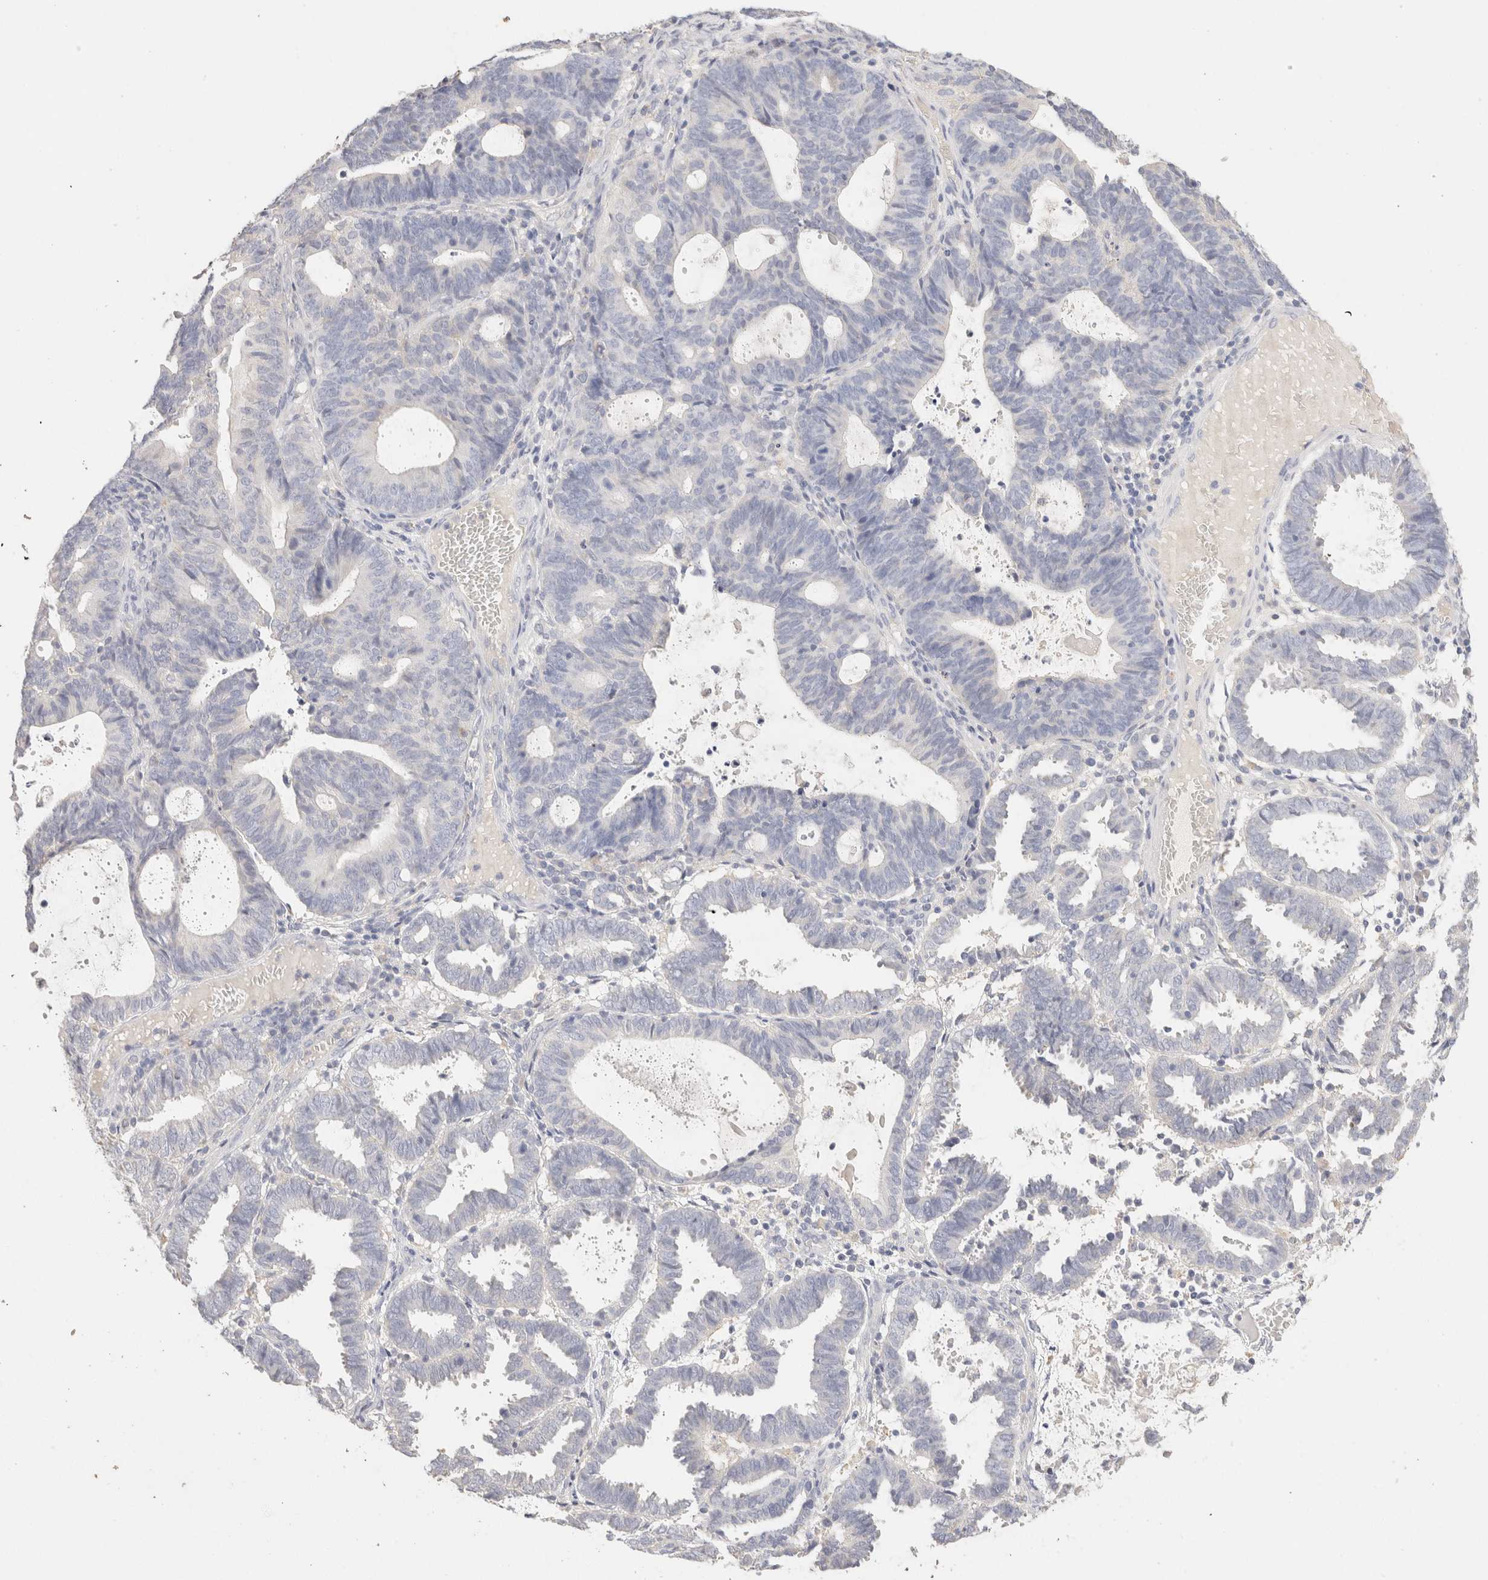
{"staining": {"intensity": "negative", "quantity": "none", "location": "none"}, "tissue": "endometrial cancer", "cell_type": "Tumor cells", "image_type": "cancer", "snomed": [{"axis": "morphology", "description": "Adenocarcinoma, NOS"}, {"axis": "topography", "description": "Uterus"}], "caption": "This micrograph is of endometrial cancer stained with immunohistochemistry to label a protein in brown with the nuclei are counter-stained blue. There is no positivity in tumor cells. The staining was performed using DAB to visualize the protein expression in brown, while the nuclei were stained in blue with hematoxylin (Magnification: 20x).", "gene": "SCGB2A2", "patient": {"sex": "female", "age": 83}}